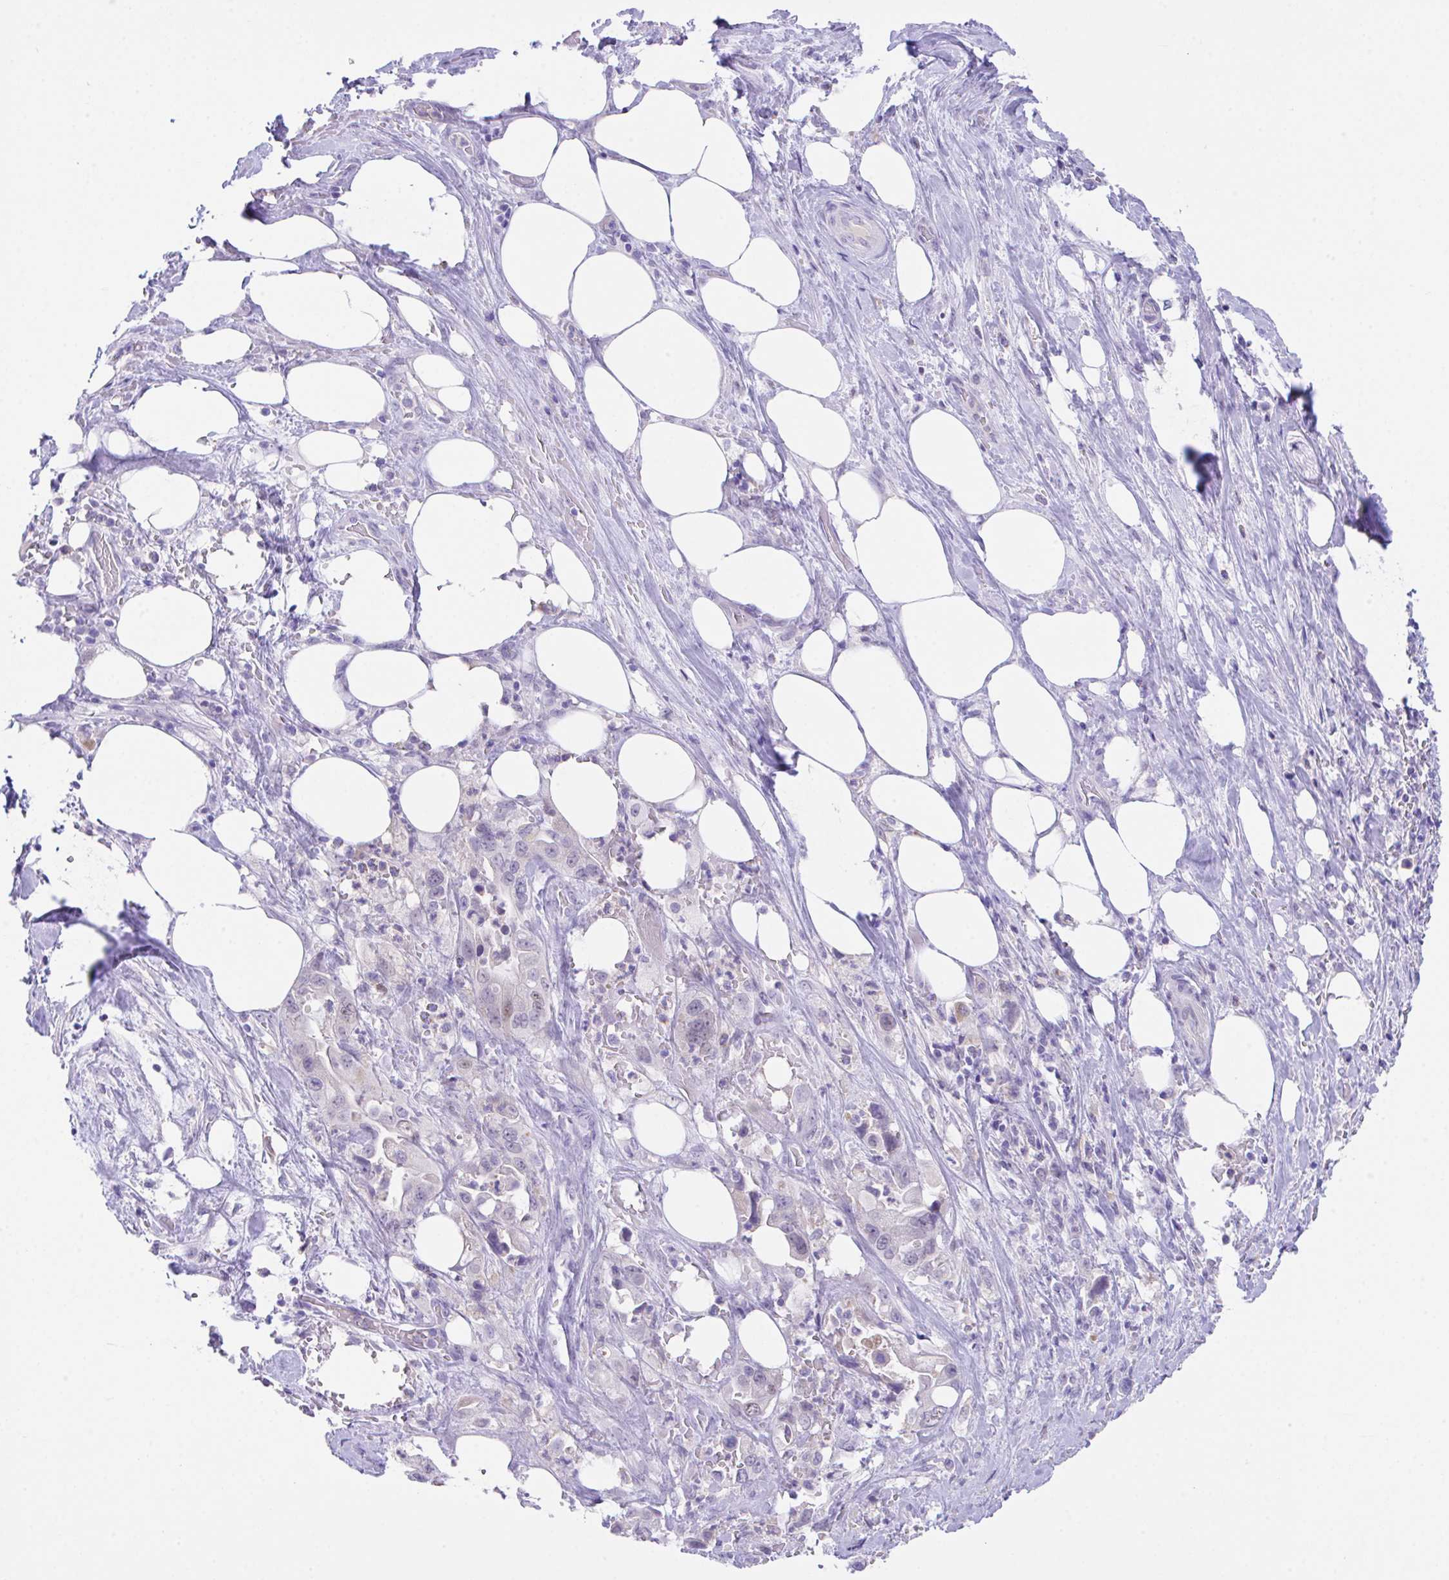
{"staining": {"intensity": "negative", "quantity": "none", "location": "none"}, "tissue": "pancreatic cancer", "cell_type": "Tumor cells", "image_type": "cancer", "snomed": [{"axis": "morphology", "description": "Adenocarcinoma, NOS"}, {"axis": "topography", "description": "Pancreas"}], "caption": "There is no significant expression in tumor cells of adenocarcinoma (pancreatic).", "gene": "HOXB4", "patient": {"sex": "female", "age": 61}}